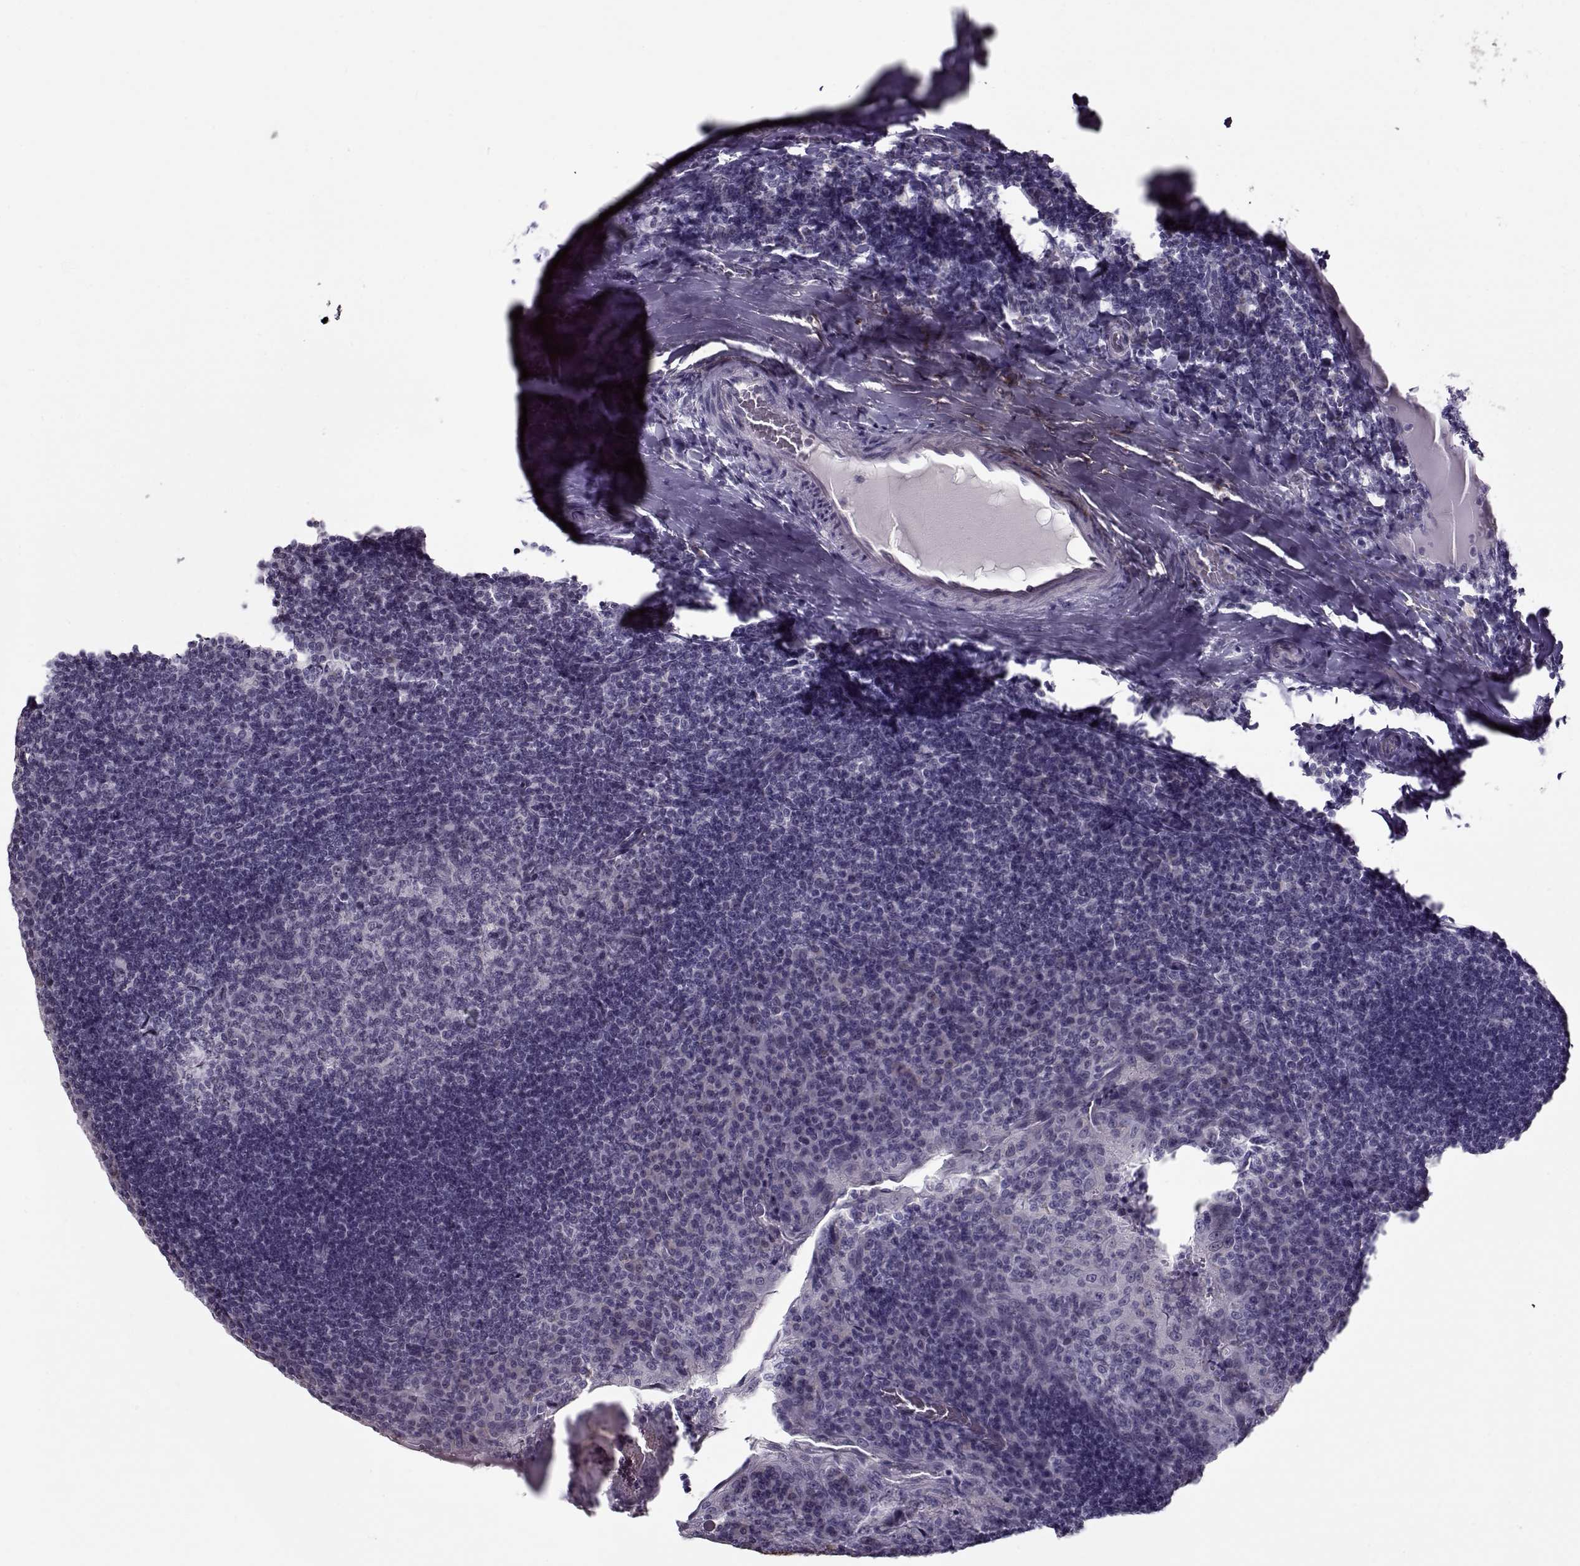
{"staining": {"intensity": "negative", "quantity": "none", "location": "none"}, "tissue": "tonsil", "cell_type": "Germinal center cells", "image_type": "normal", "snomed": [{"axis": "morphology", "description": "Normal tissue, NOS"}, {"axis": "topography", "description": "Tonsil"}], "caption": "DAB immunohistochemical staining of benign human tonsil shows no significant expression in germinal center cells. (DAB immunohistochemistry (IHC), high magnification).", "gene": "SEC16B", "patient": {"sex": "male", "age": 17}}